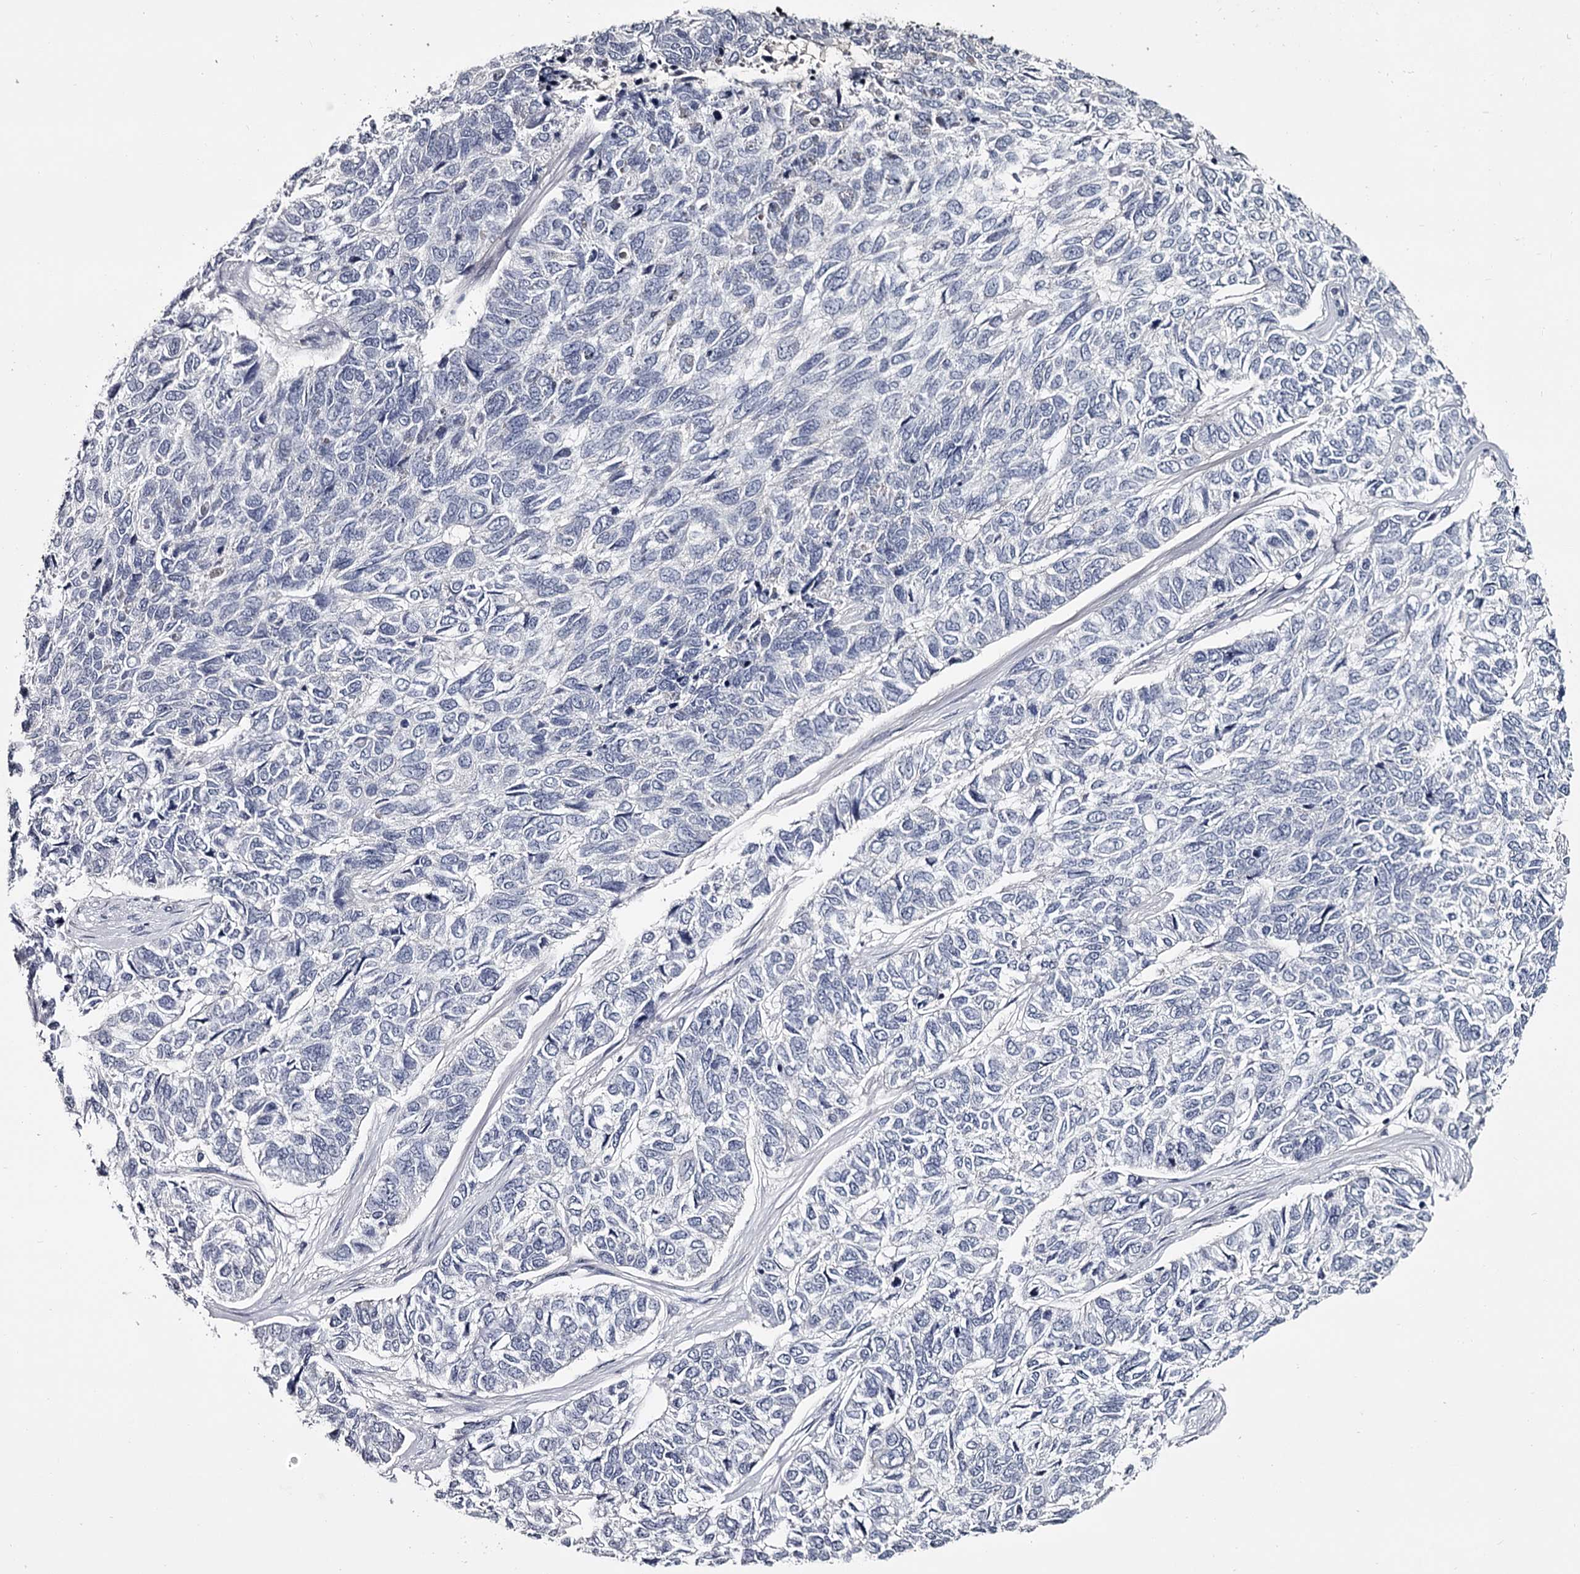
{"staining": {"intensity": "negative", "quantity": "none", "location": "none"}, "tissue": "skin cancer", "cell_type": "Tumor cells", "image_type": "cancer", "snomed": [{"axis": "morphology", "description": "Basal cell carcinoma"}, {"axis": "topography", "description": "Skin"}], "caption": "Photomicrograph shows no significant protein expression in tumor cells of basal cell carcinoma (skin).", "gene": "DAO", "patient": {"sex": "female", "age": 65}}